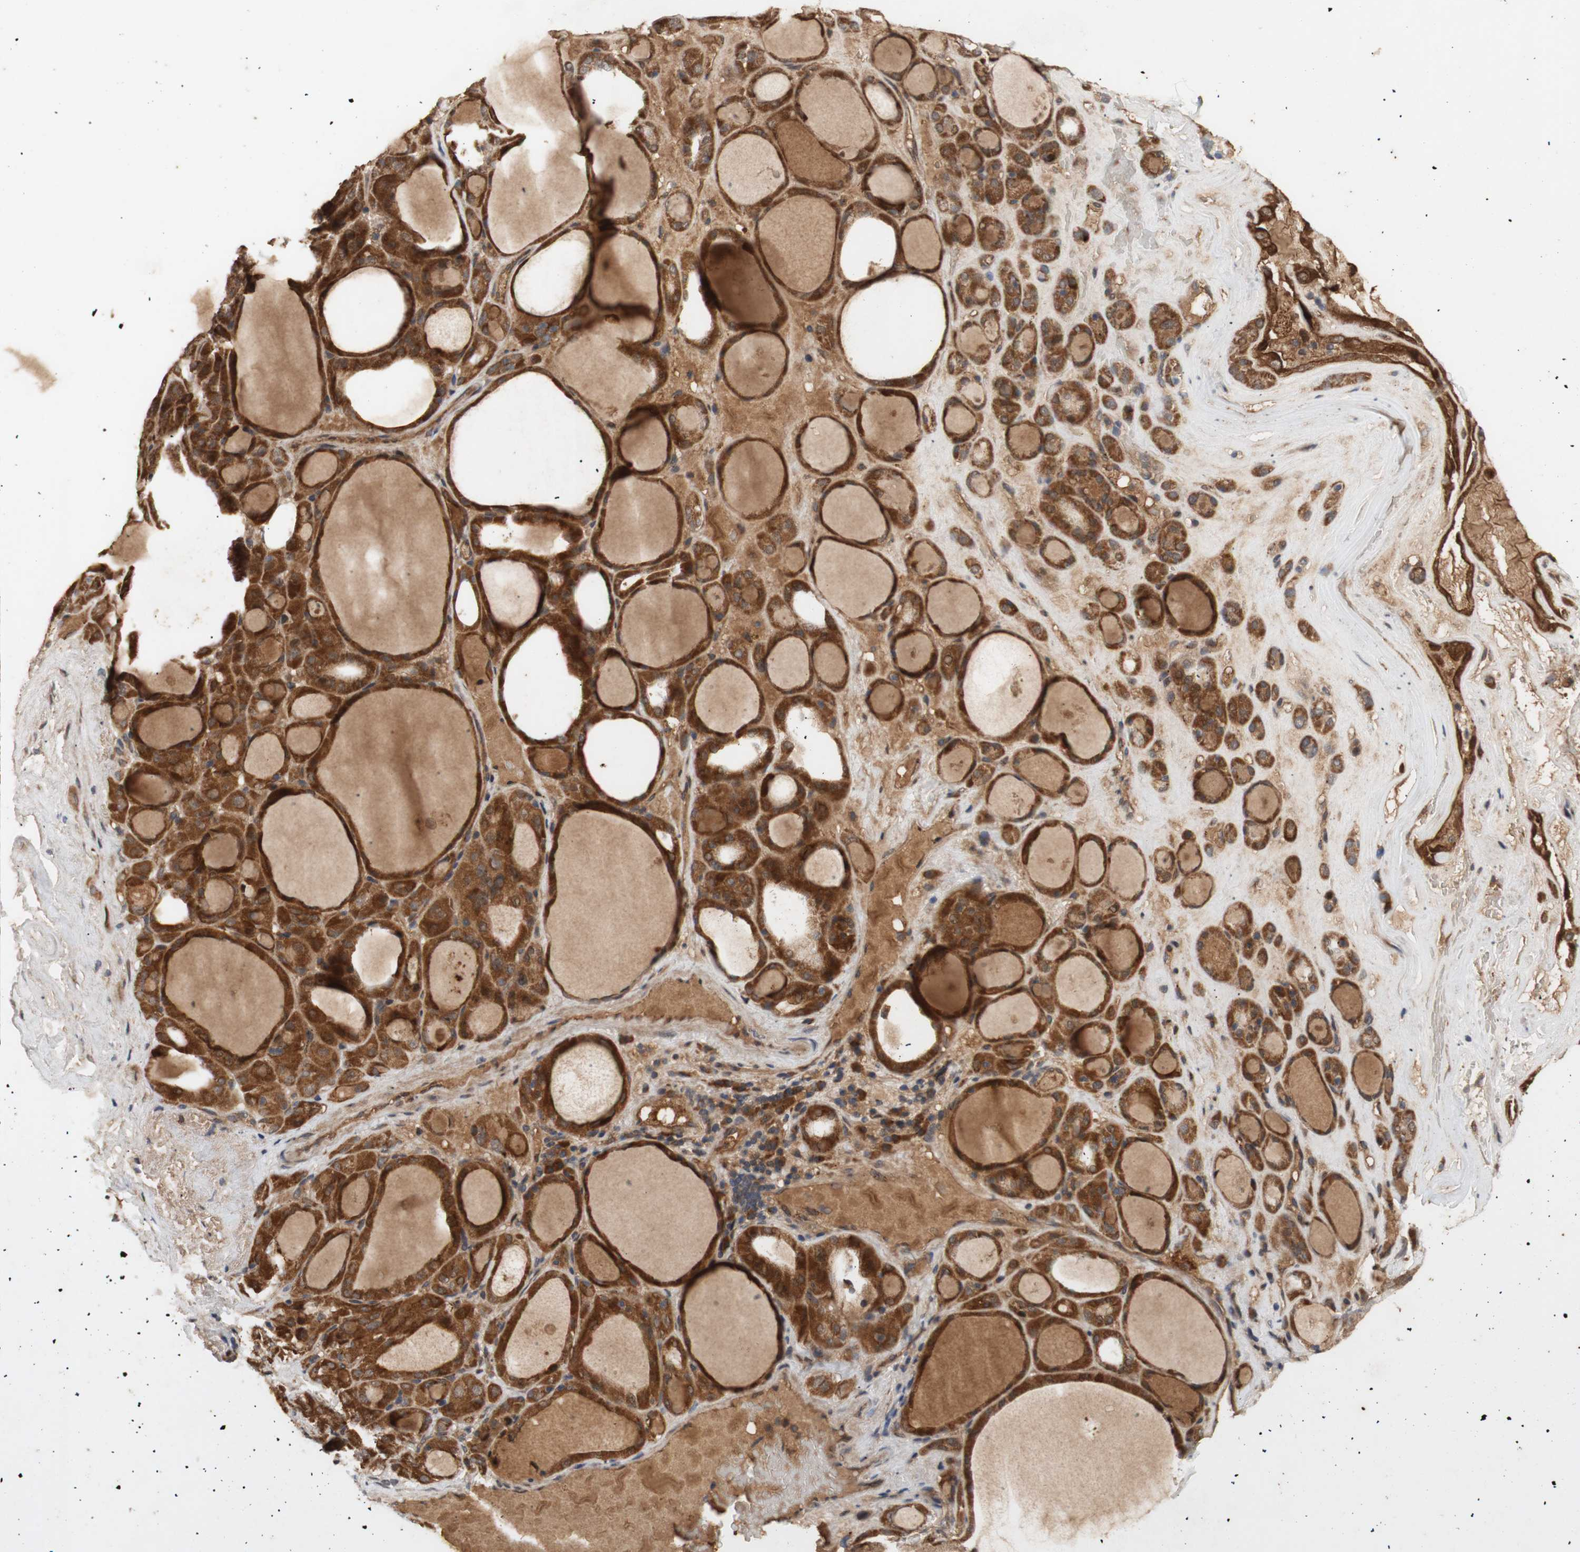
{"staining": {"intensity": "strong", "quantity": ">75%", "location": "cytoplasmic/membranous"}, "tissue": "thyroid gland", "cell_type": "Glandular cells", "image_type": "normal", "snomed": [{"axis": "morphology", "description": "Normal tissue, NOS"}, {"axis": "morphology", "description": "Carcinoma, NOS"}, {"axis": "topography", "description": "Thyroid gland"}], "caption": "Immunohistochemical staining of benign thyroid gland shows high levels of strong cytoplasmic/membranous staining in about >75% of glandular cells. Using DAB (3,3'-diaminobenzidine) (brown) and hematoxylin (blue) stains, captured at high magnification using brightfield microscopy.", "gene": "PKN1", "patient": {"sex": "female", "age": 86}}